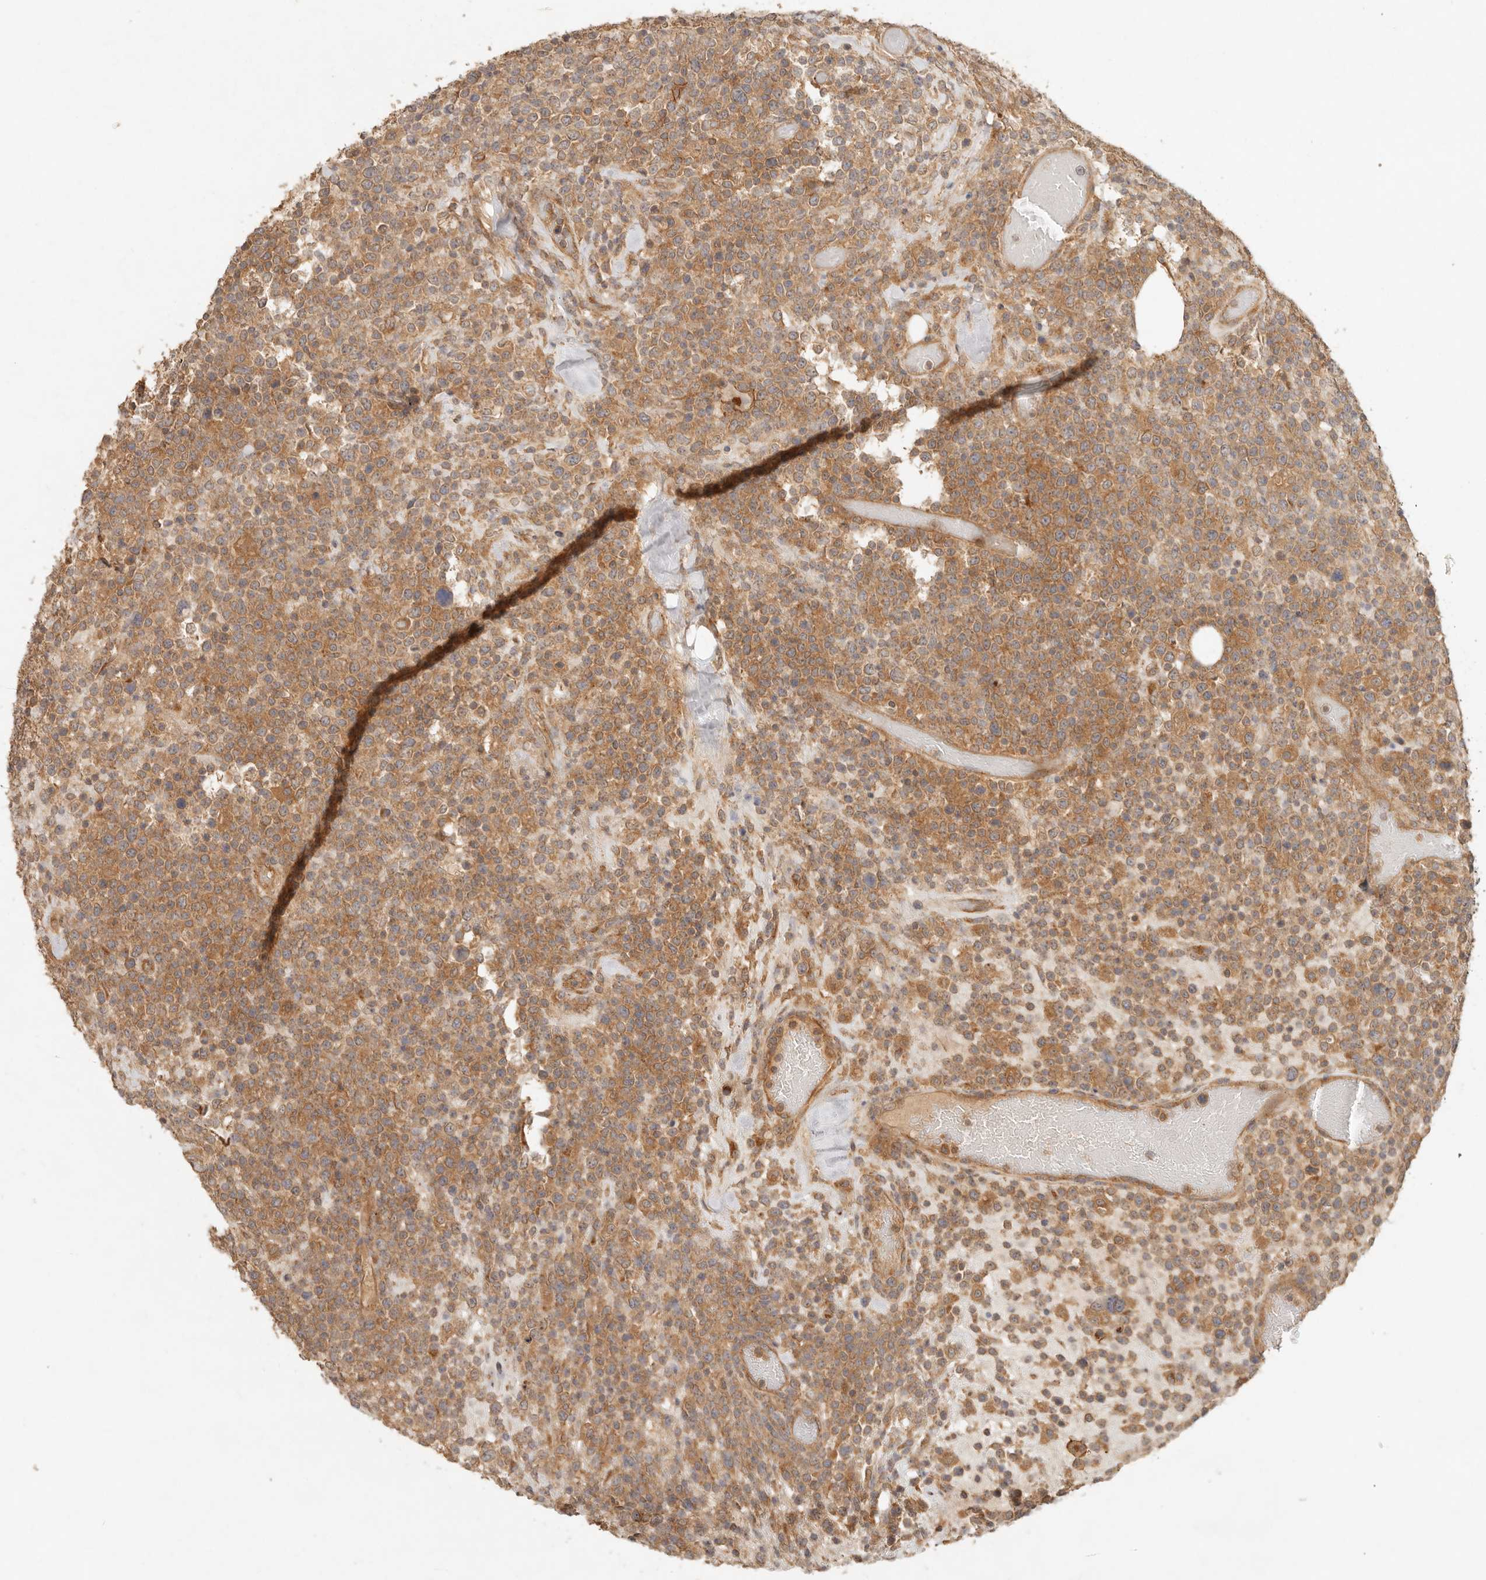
{"staining": {"intensity": "moderate", "quantity": ">75%", "location": "cytoplasmic/membranous"}, "tissue": "lymphoma", "cell_type": "Tumor cells", "image_type": "cancer", "snomed": [{"axis": "morphology", "description": "Malignant lymphoma, non-Hodgkin's type, High grade"}, {"axis": "topography", "description": "Colon"}], "caption": "High-grade malignant lymphoma, non-Hodgkin's type stained with DAB immunohistochemistry (IHC) reveals medium levels of moderate cytoplasmic/membranous expression in about >75% of tumor cells.", "gene": "HECTD3", "patient": {"sex": "female", "age": 53}}